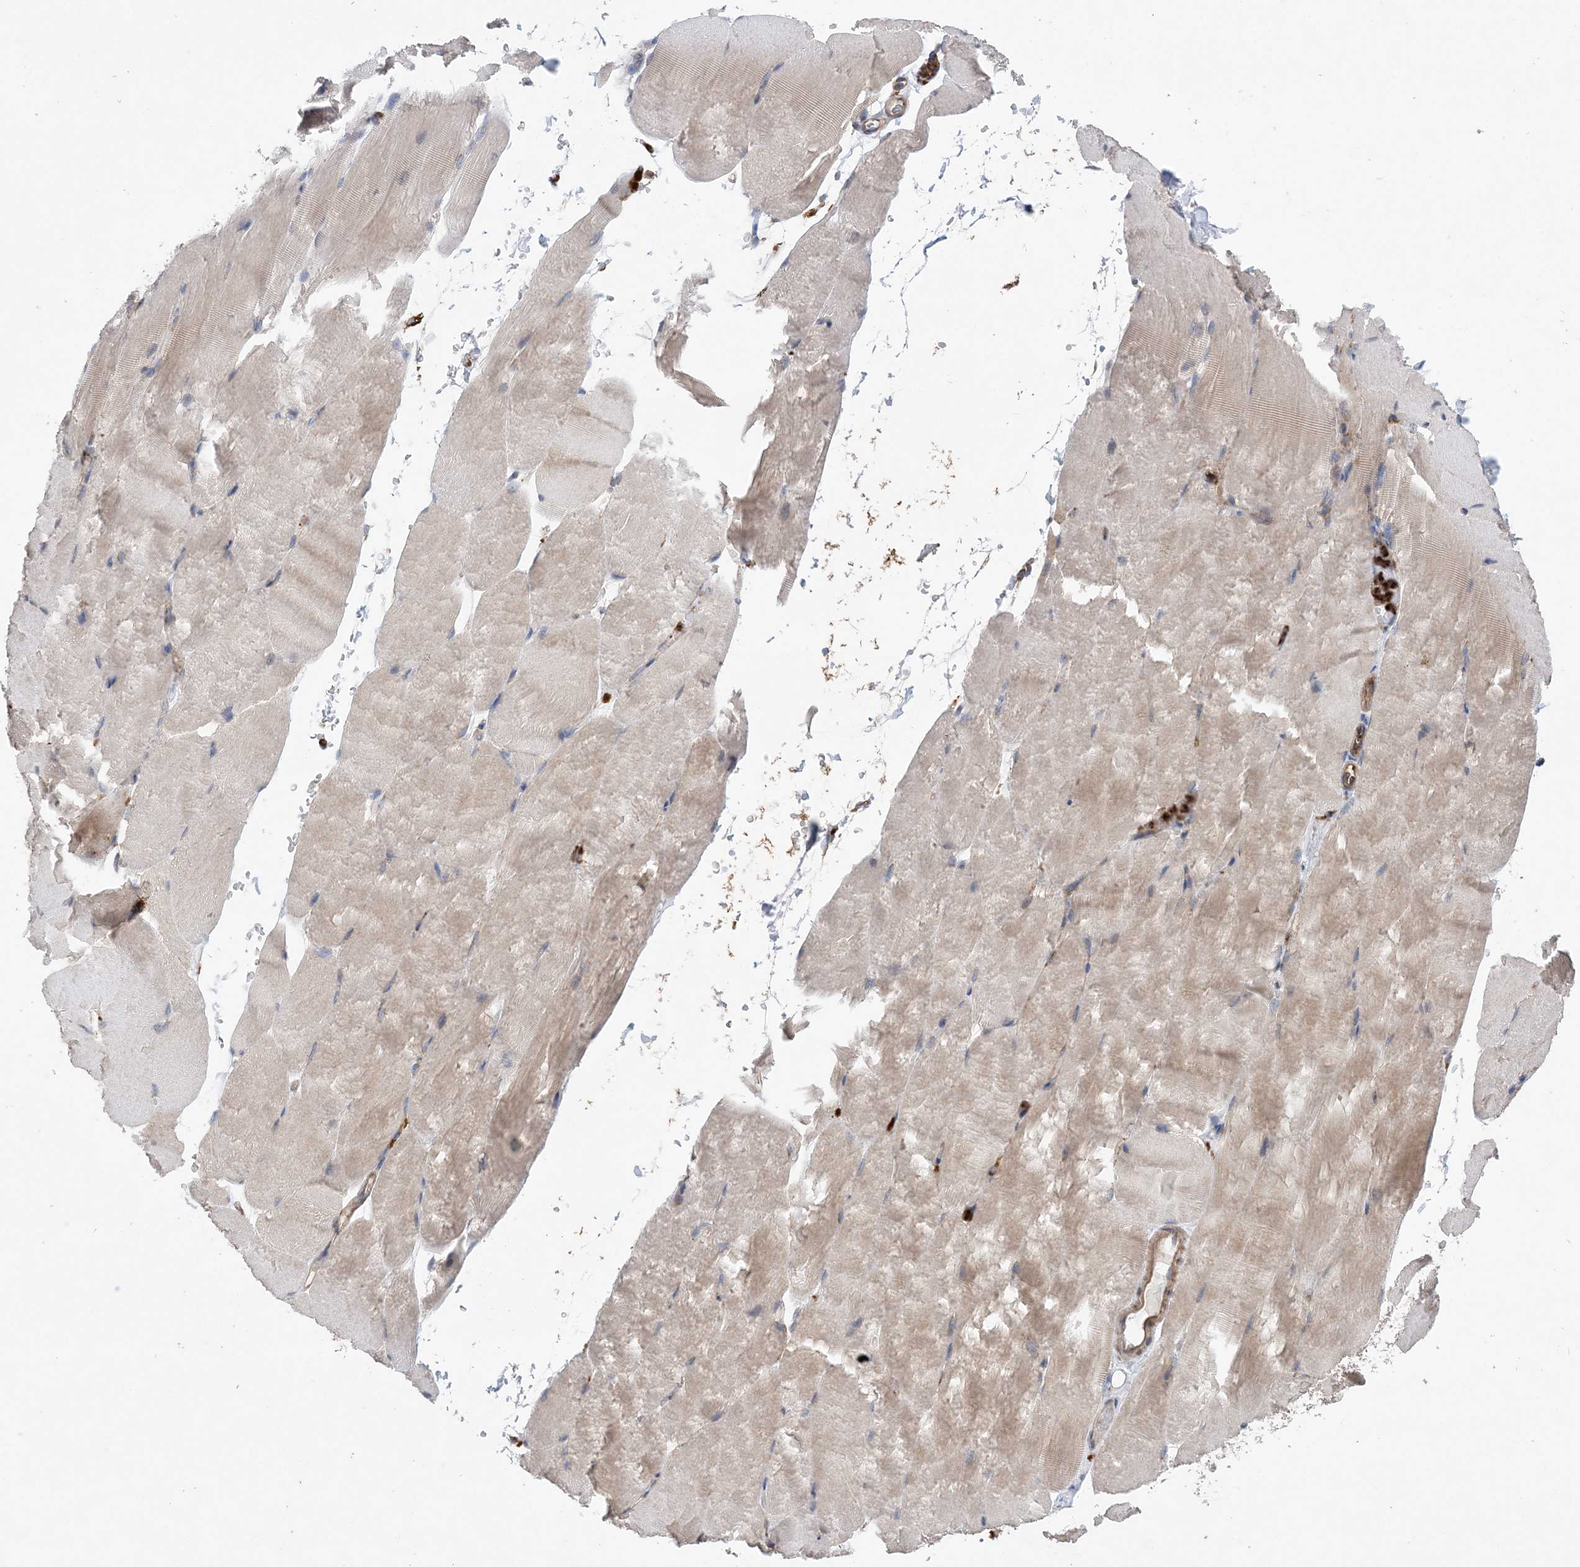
{"staining": {"intensity": "weak", "quantity": "25%-75%", "location": "cytoplasmic/membranous"}, "tissue": "skeletal muscle", "cell_type": "Myocytes", "image_type": "normal", "snomed": [{"axis": "morphology", "description": "Normal tissue, NOS"}, {"axis": "topography", "description": "Skeletal muscle"}, {"axis": "topography", "description": "Parathyroid gland"}], "caption": "Protein expression analysis of normal skeletal muscle exhibits weak cytoplasmic/membranous expression in approximately 25%-75% of myocytes. Using DAB (3,3'-diaminobenzidine) (brown) and hematoxylin (blue) stains, captured at high magnification using brightfield microscopy.", "gene": "PTTG1IP", "patient": {"sex": "female", "age": 37}}